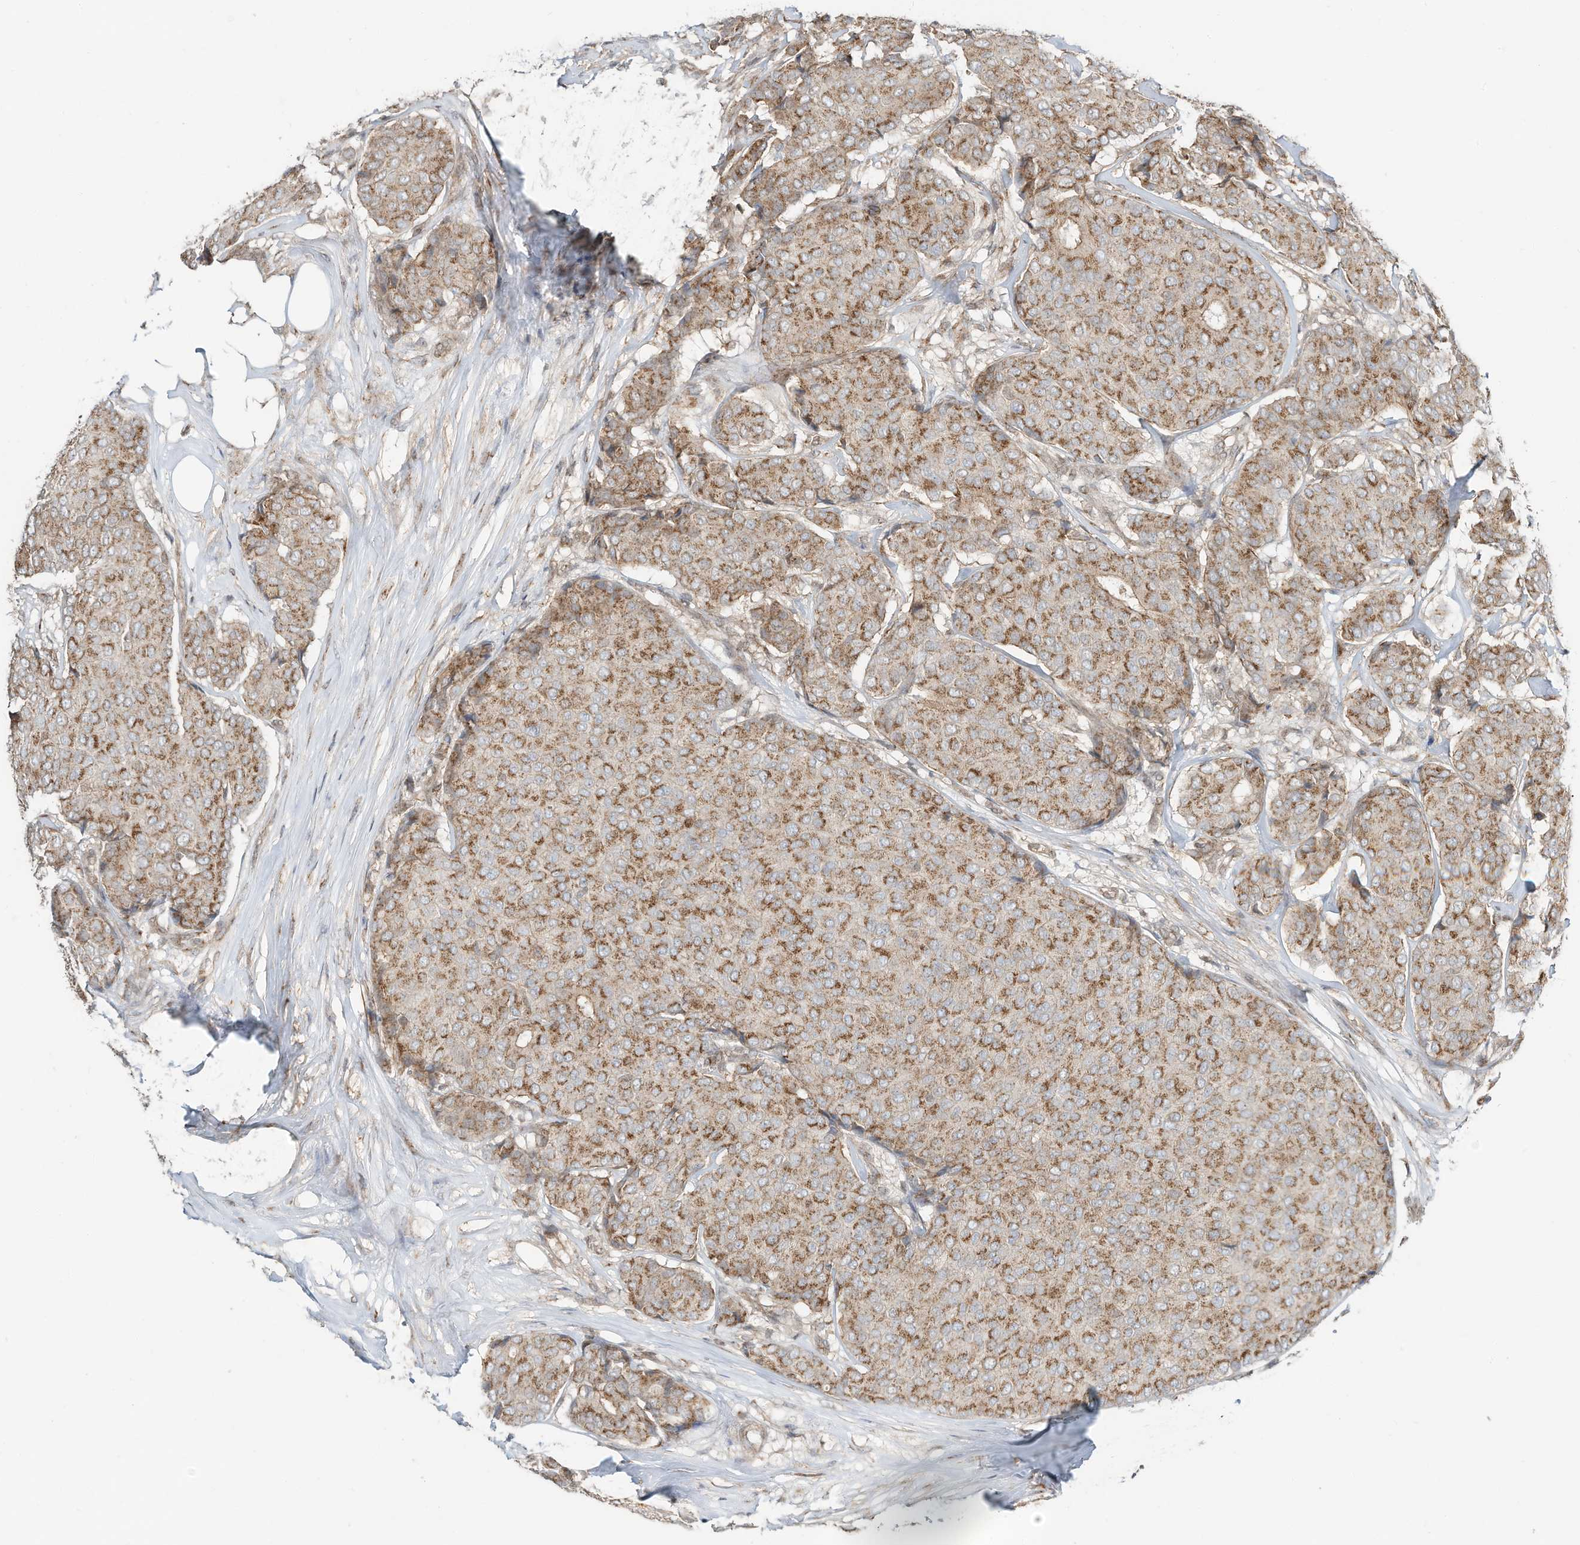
{"staining": {"intensity": "moderate", "quantity": ">75%", "location": "cytoplasmic/membranous"}, "tissue": "breast cancer", "cell_type": "Tumor cells", "image_type": "cancer", "snomed": [{"axis": "morphology", "description": "Duct carcinoma"}, {"axis": "topography", "description": "Breast"}], "caption": "Breast intraductal carcinoma stained for a protein demonstrates moderate cytoplasmic/membranous positivity in tumor cells.", "gene": "CUX1", "patient": {"sex": "female", "age": 75}}